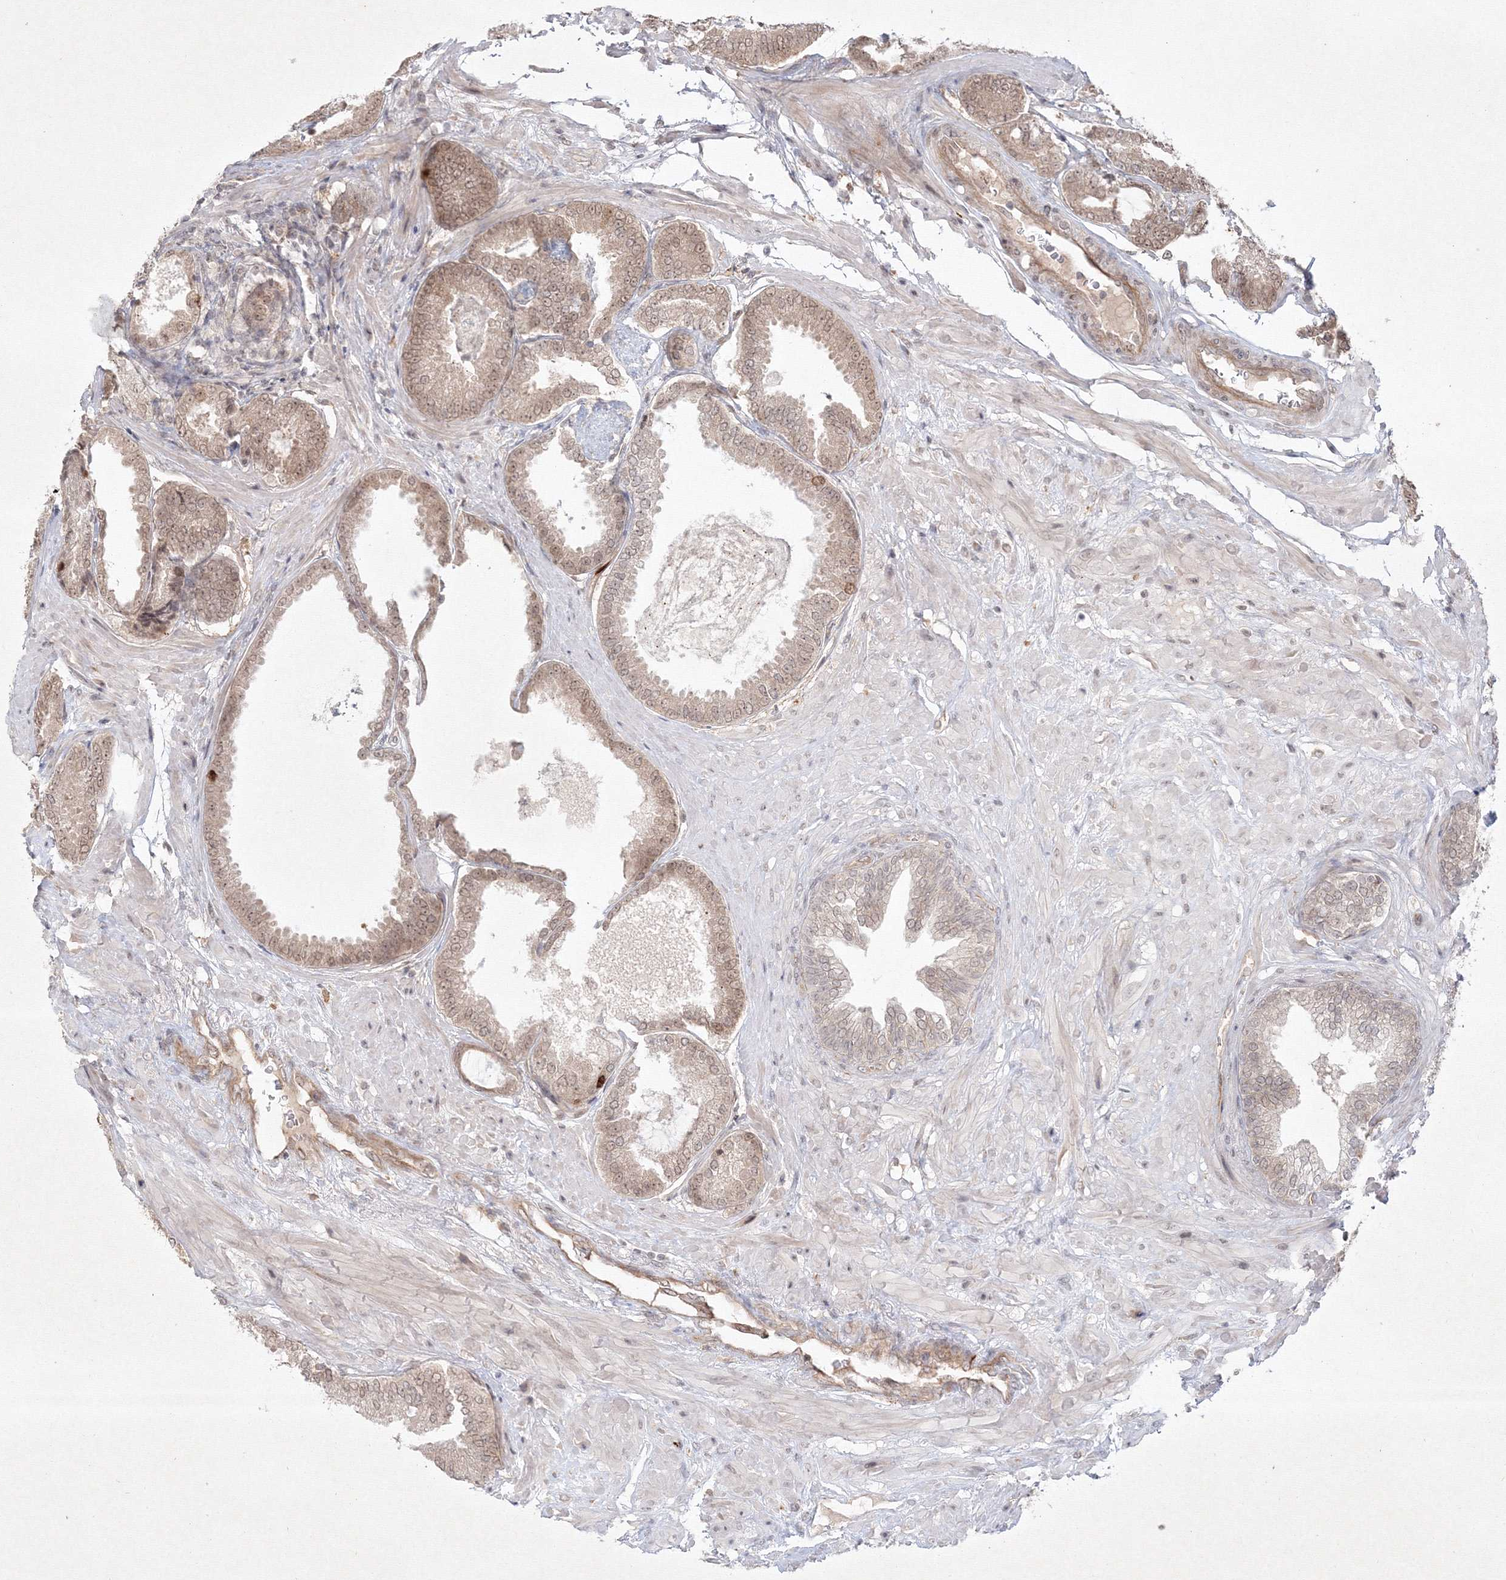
{"staining": {"intensity": "moderate", "quantity": ">75%", "location": "cytoplasmic/membranous,nuclear"}, "tissue": "prostate cancer", "cell_type": "Tumor cells", "image_type": "cancer", "snomed": [{"axis": "morphology", "description": "Adenocarcinoma, Low grade"}, {"axis": "topography", "description": "Prostate"}], "caption": "Human prostate cancer stained with a brown dye exhibits moderate cytoplasmic/membranous and nuclear positive positivity in about >75% of tumor cells.", "gene": "KIF20A", "patient": {"sex": "male", "age": 71}}